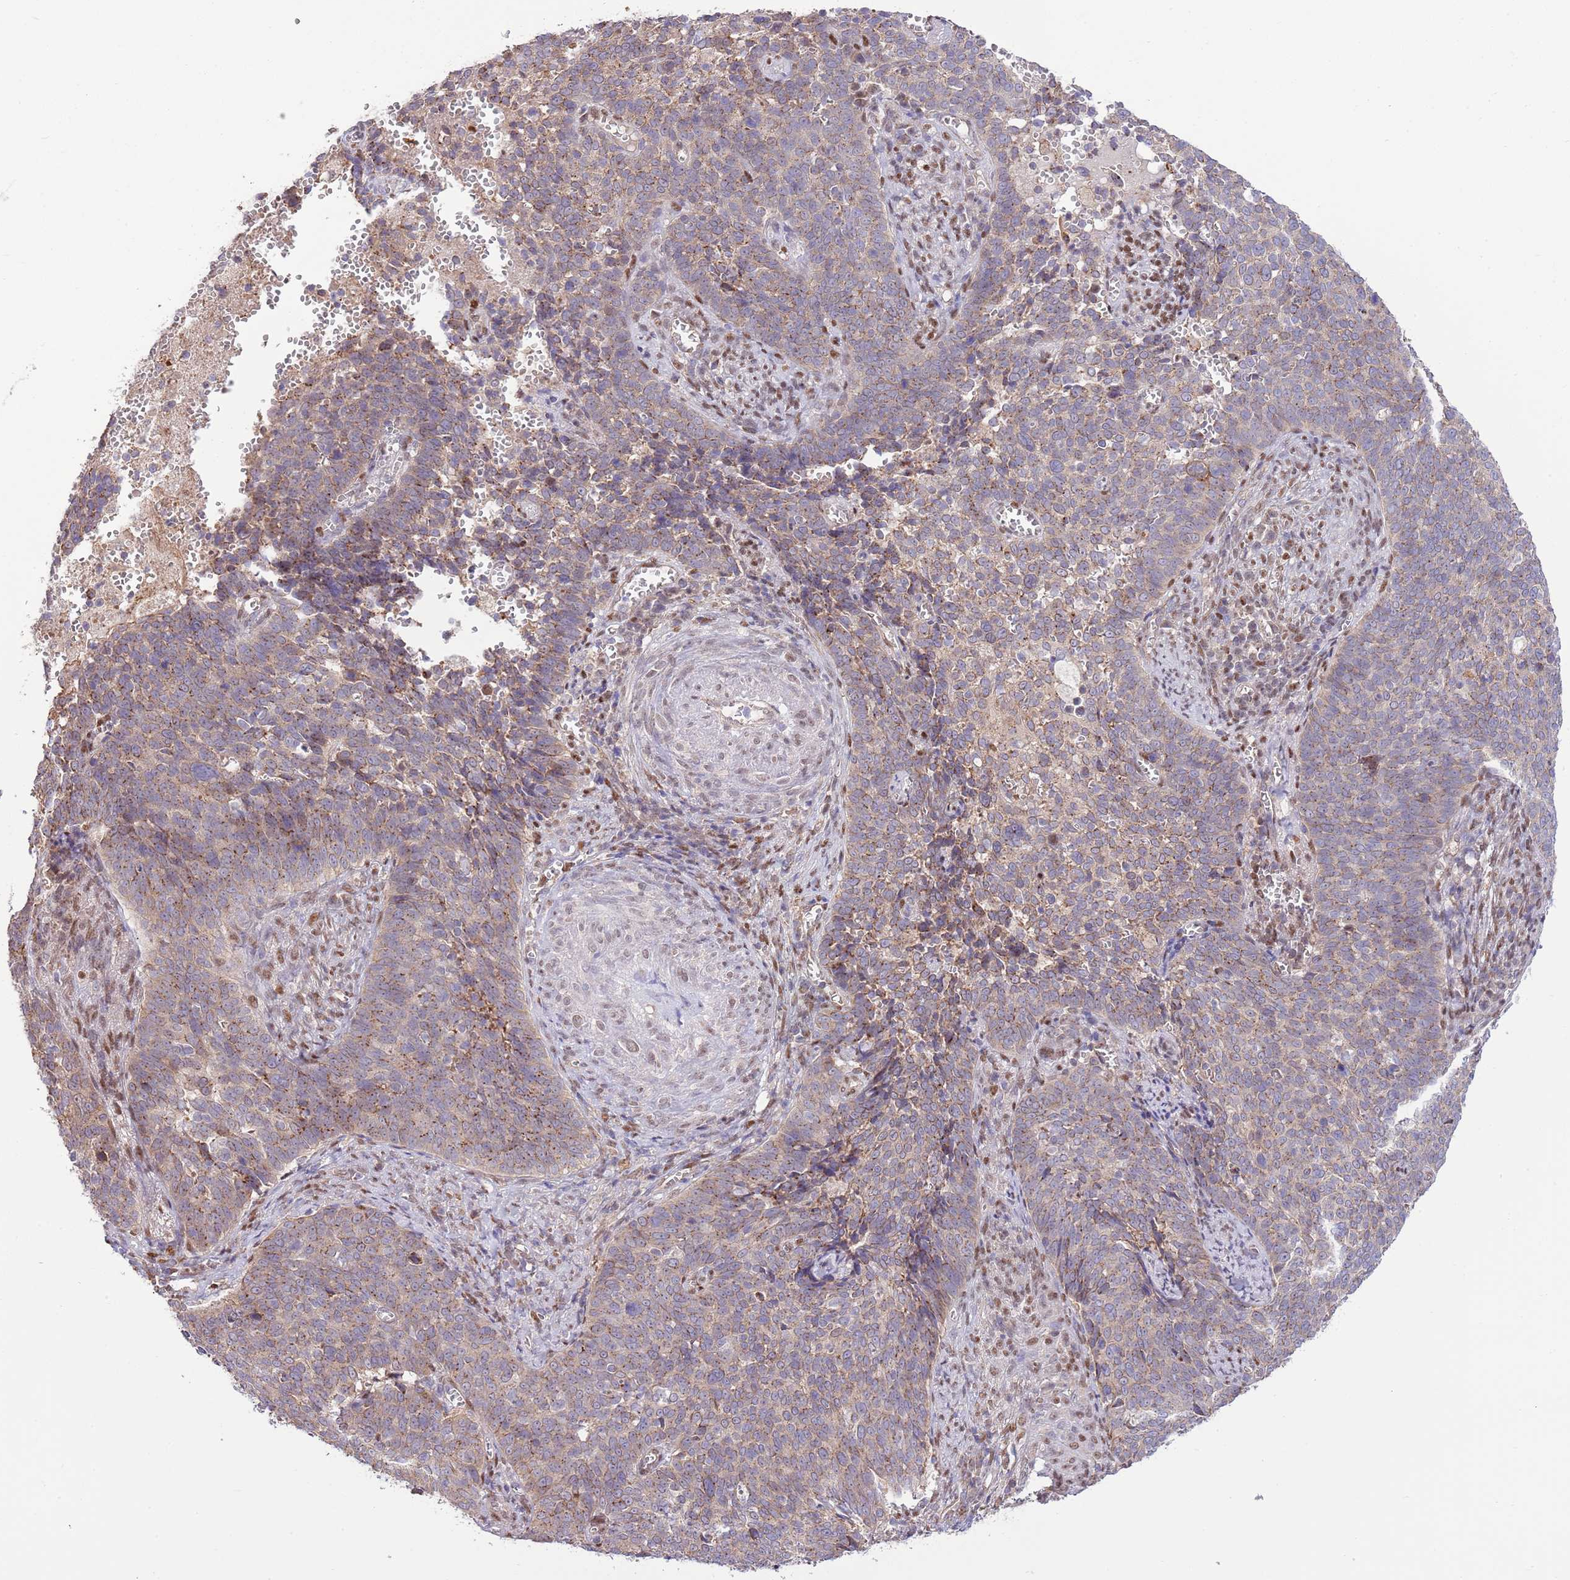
{"staining": {"intensity": "moderate", "quantity": ">75%", "location": "cytoplasmic/membranous"}, "tissue": "cervical cancer", "cell_type": "Tumor cells", "image_type": "cancer", "snomed": [{"axis": "morphology", "description": "Normal tissue, NOS"}, {"axis": "morphology", "description": "Squamous cell carcinoma, NOS"}, {"axis": "topography", "description": "Cervix"}], "caption": "Protein staining demonstrates moderate cytoplasmic/membranous expression in approximately >75% of tumor cells in squamous cell carcinoma (cervical). Immunohistochemistry (ihc) stains the protein in brown and the nuclei are stained blue.", "gene": "ARL2BP", "patient": {"sex": "female", "age": 39}}